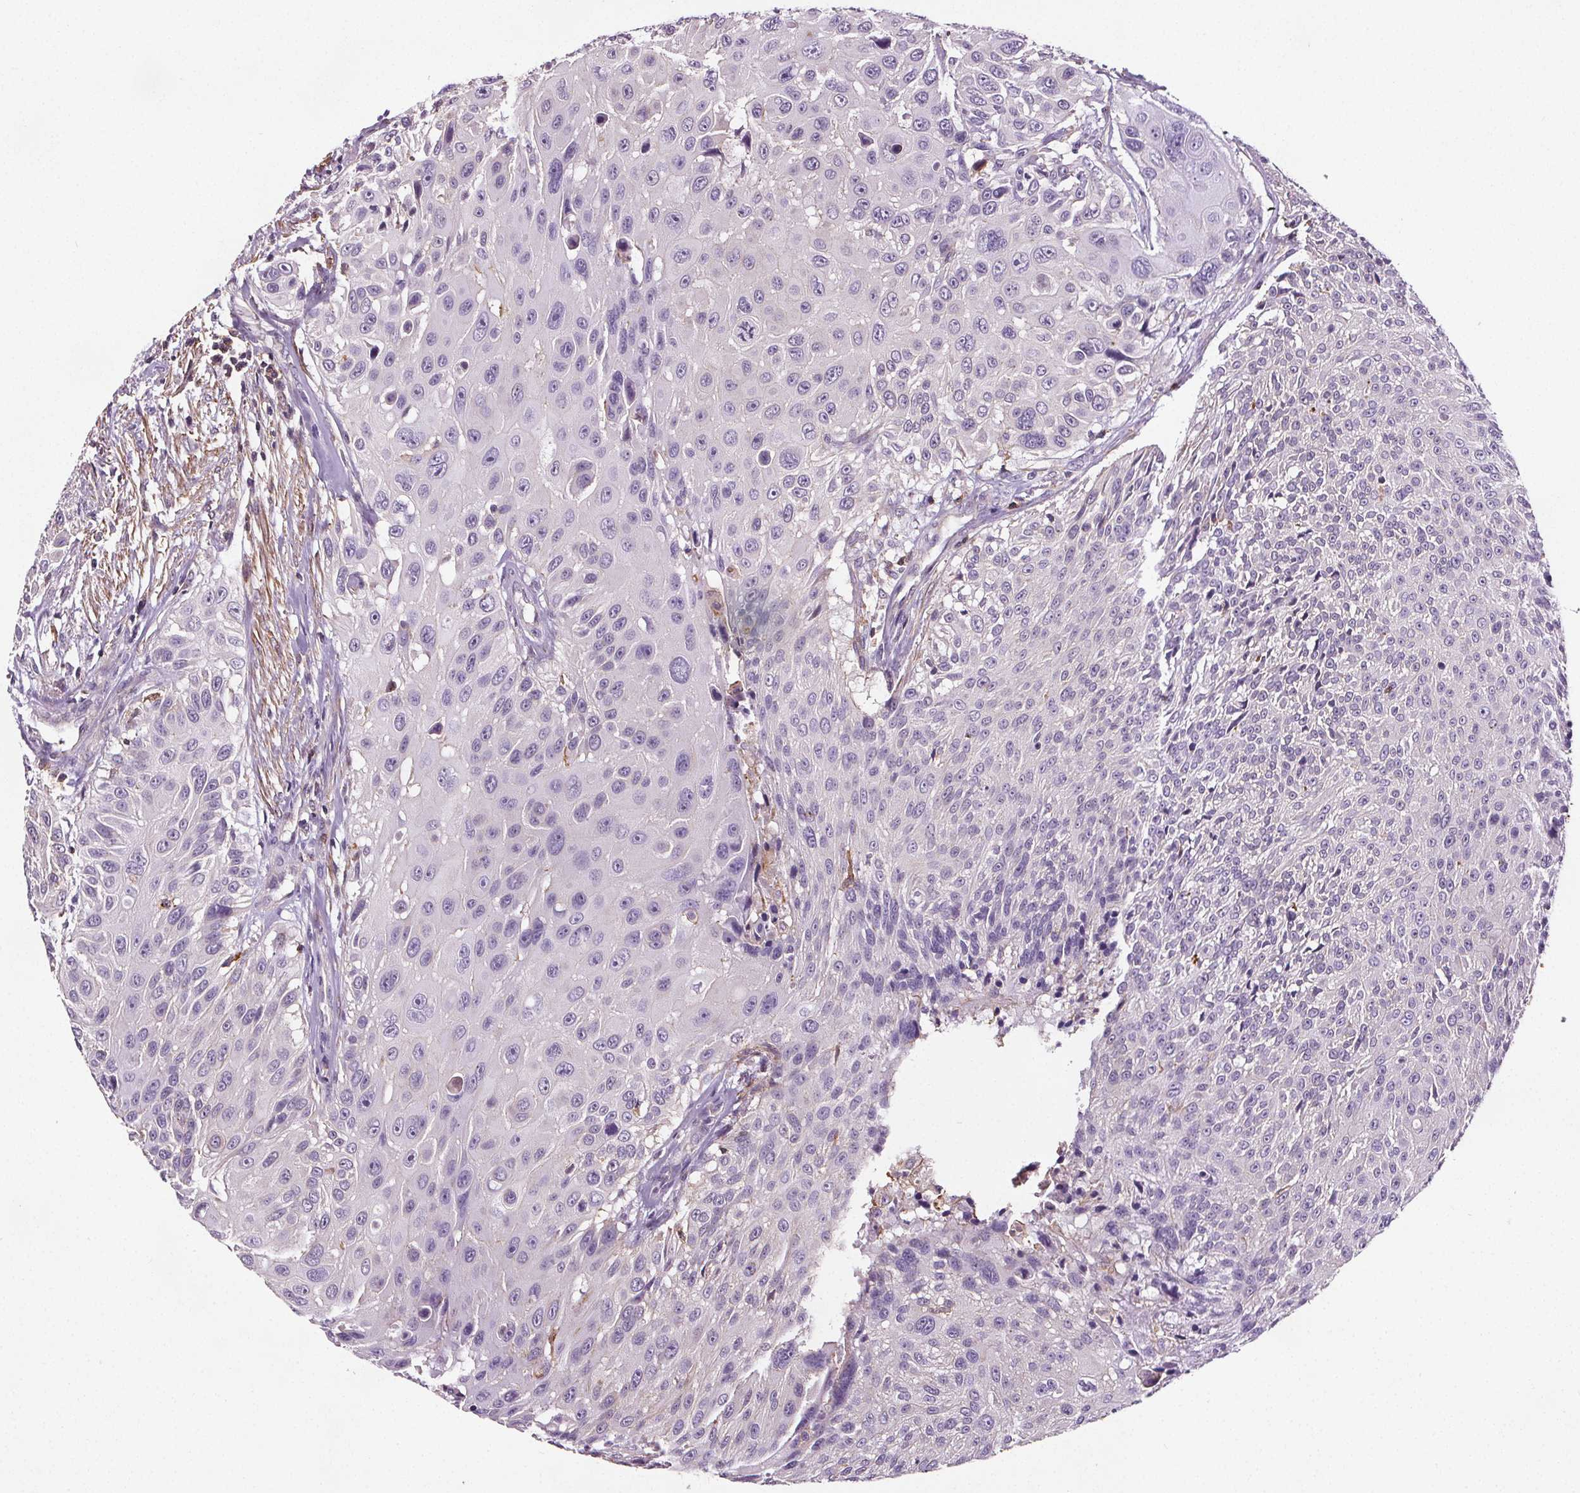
{"staining": {"intensity": "negative", "quantity": "none", "location": "none"}, "tissue": "urothelial cancer", "cell_type": "Tumor cells", "image_type": "cancer", "snomed": [{"axis": "morphology", "description": "Urothelial carcinoma, NOS"}, {"axis": "topography", "description": "Urinary bladder"}], "caption": "Immunohistochemical staining of transitional cell carcinoma reveals no significant expression in tumor cells. (DAB immunohistochemistry, high magnification).", "gene": "C19orf84", "patient": {"sex": "male", "age": 55}}